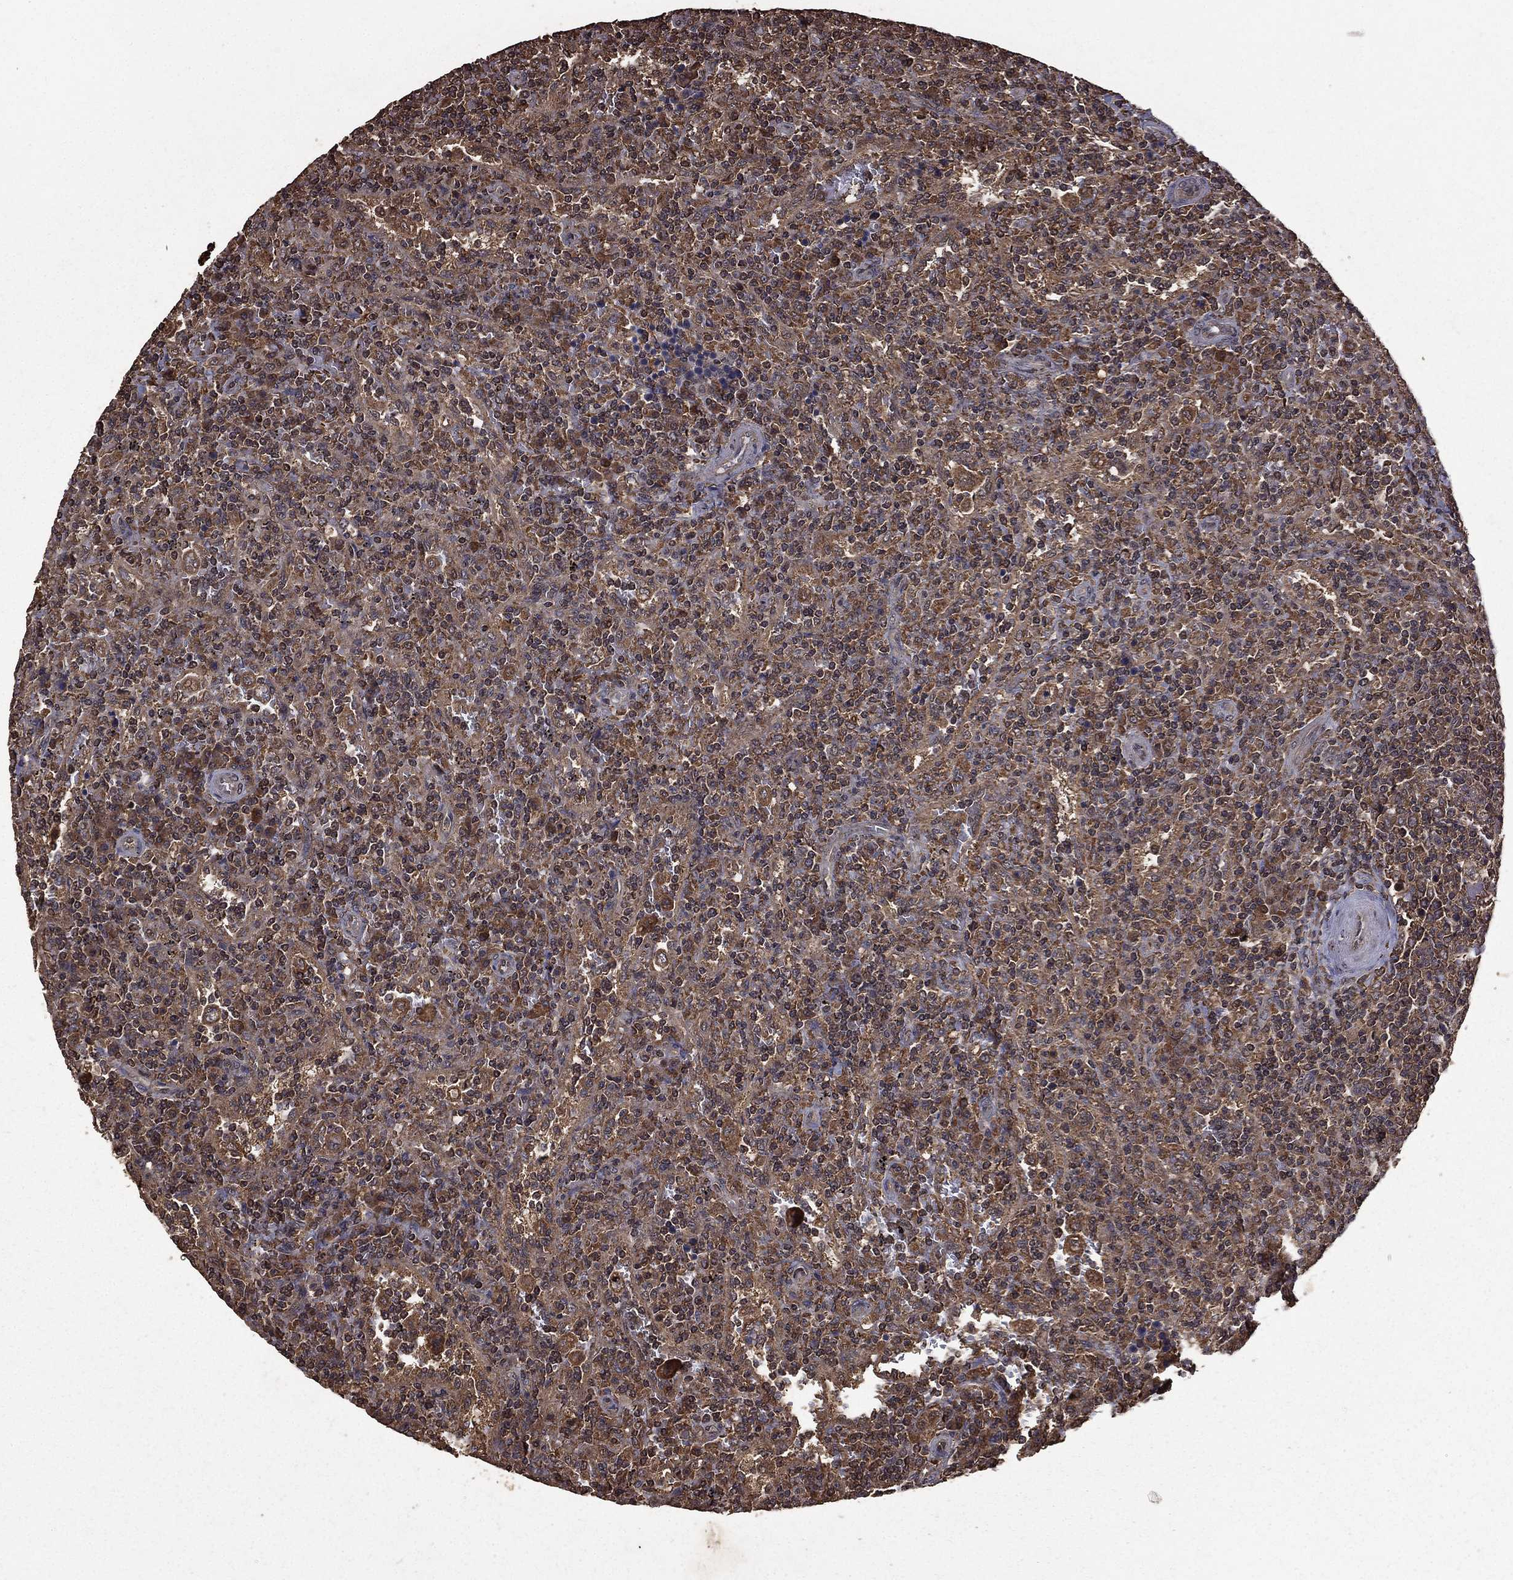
{"staining": {"intensity": "weak", "quantity": "25%-75%", "location": "cytoplasmic/membranous"}, "tissue": "lymphoma", "cell_type": "Tumor cells", "image_type": "cancer", "snomed": [{"axis": "morphology", "description": "Malignant lymphoma, non-Hodgkin's type, Low grade"}, {"axis": "topography", "description": "Spleen"}], "caption": "There is low levels of weak cytoplasmic/membranous expression in tumor cells of lymphoma, as demonstrated by immunohistochemical staining (brown color).", "gene": "BIRC6", "patient": {"sex": "male", "age": 62}}